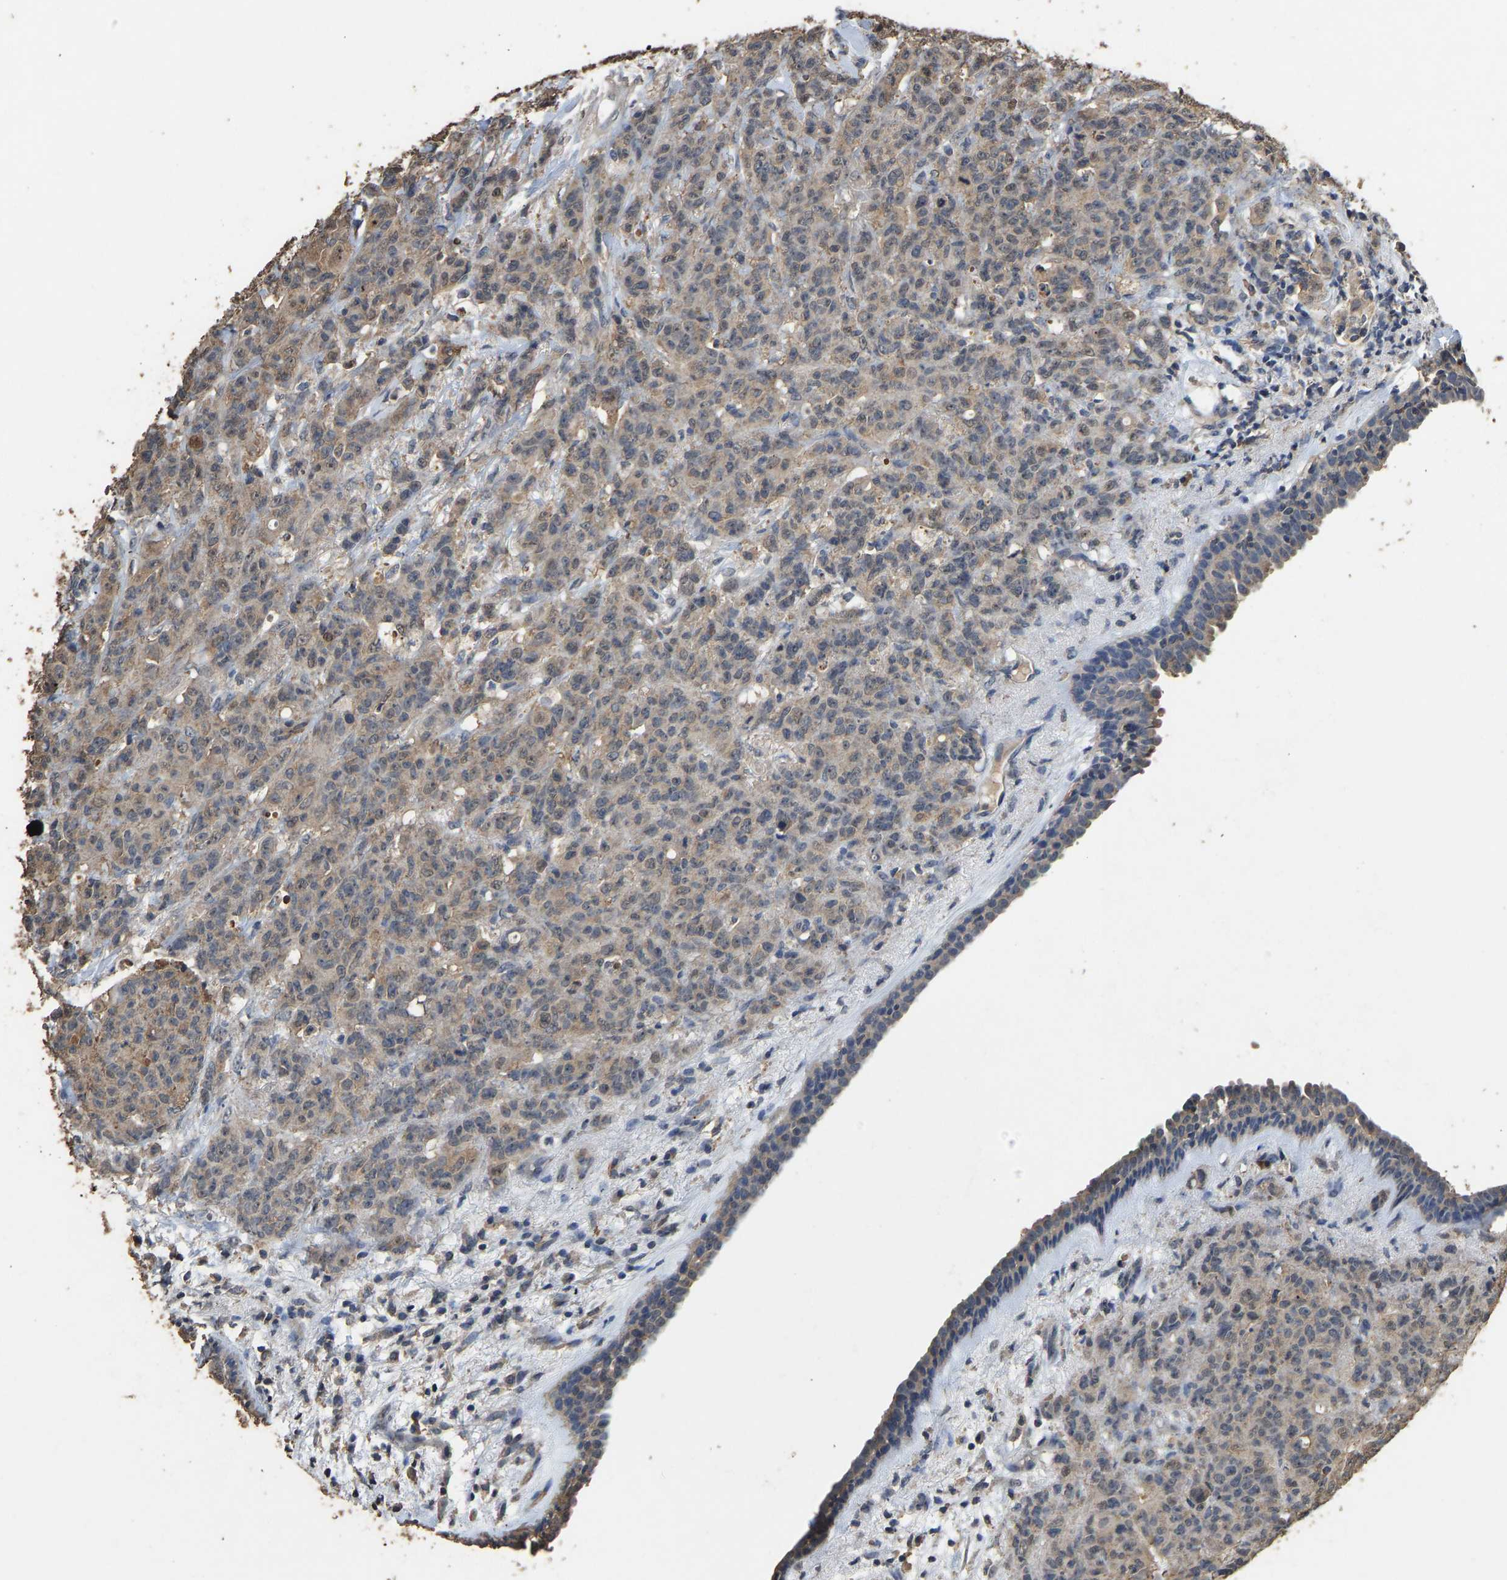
{"staining": {"intensity": "weak", "quantity": ">75%", "location": "cytoplasmic/membranous"}, "tissue": "breast cancer", "cell_type": "Tumor cells", "image_type": "cancer", "snomed": [{"axis": "morphology", "description": "Normal tissue, NOS"}, {"axis": "morphology", "description": "Duct carcinoma"}, {"axis": "topography", "description": "Breast"}], "caption": "Human breast cancer (invasive ductal carcinoma) stained with a brown dye exhibits weak cytoplasmic/membranous positive positivity in about >75% of tumor cells.", "gene": "CIDEC", "patient": {"sex": "female", "age": 40}}